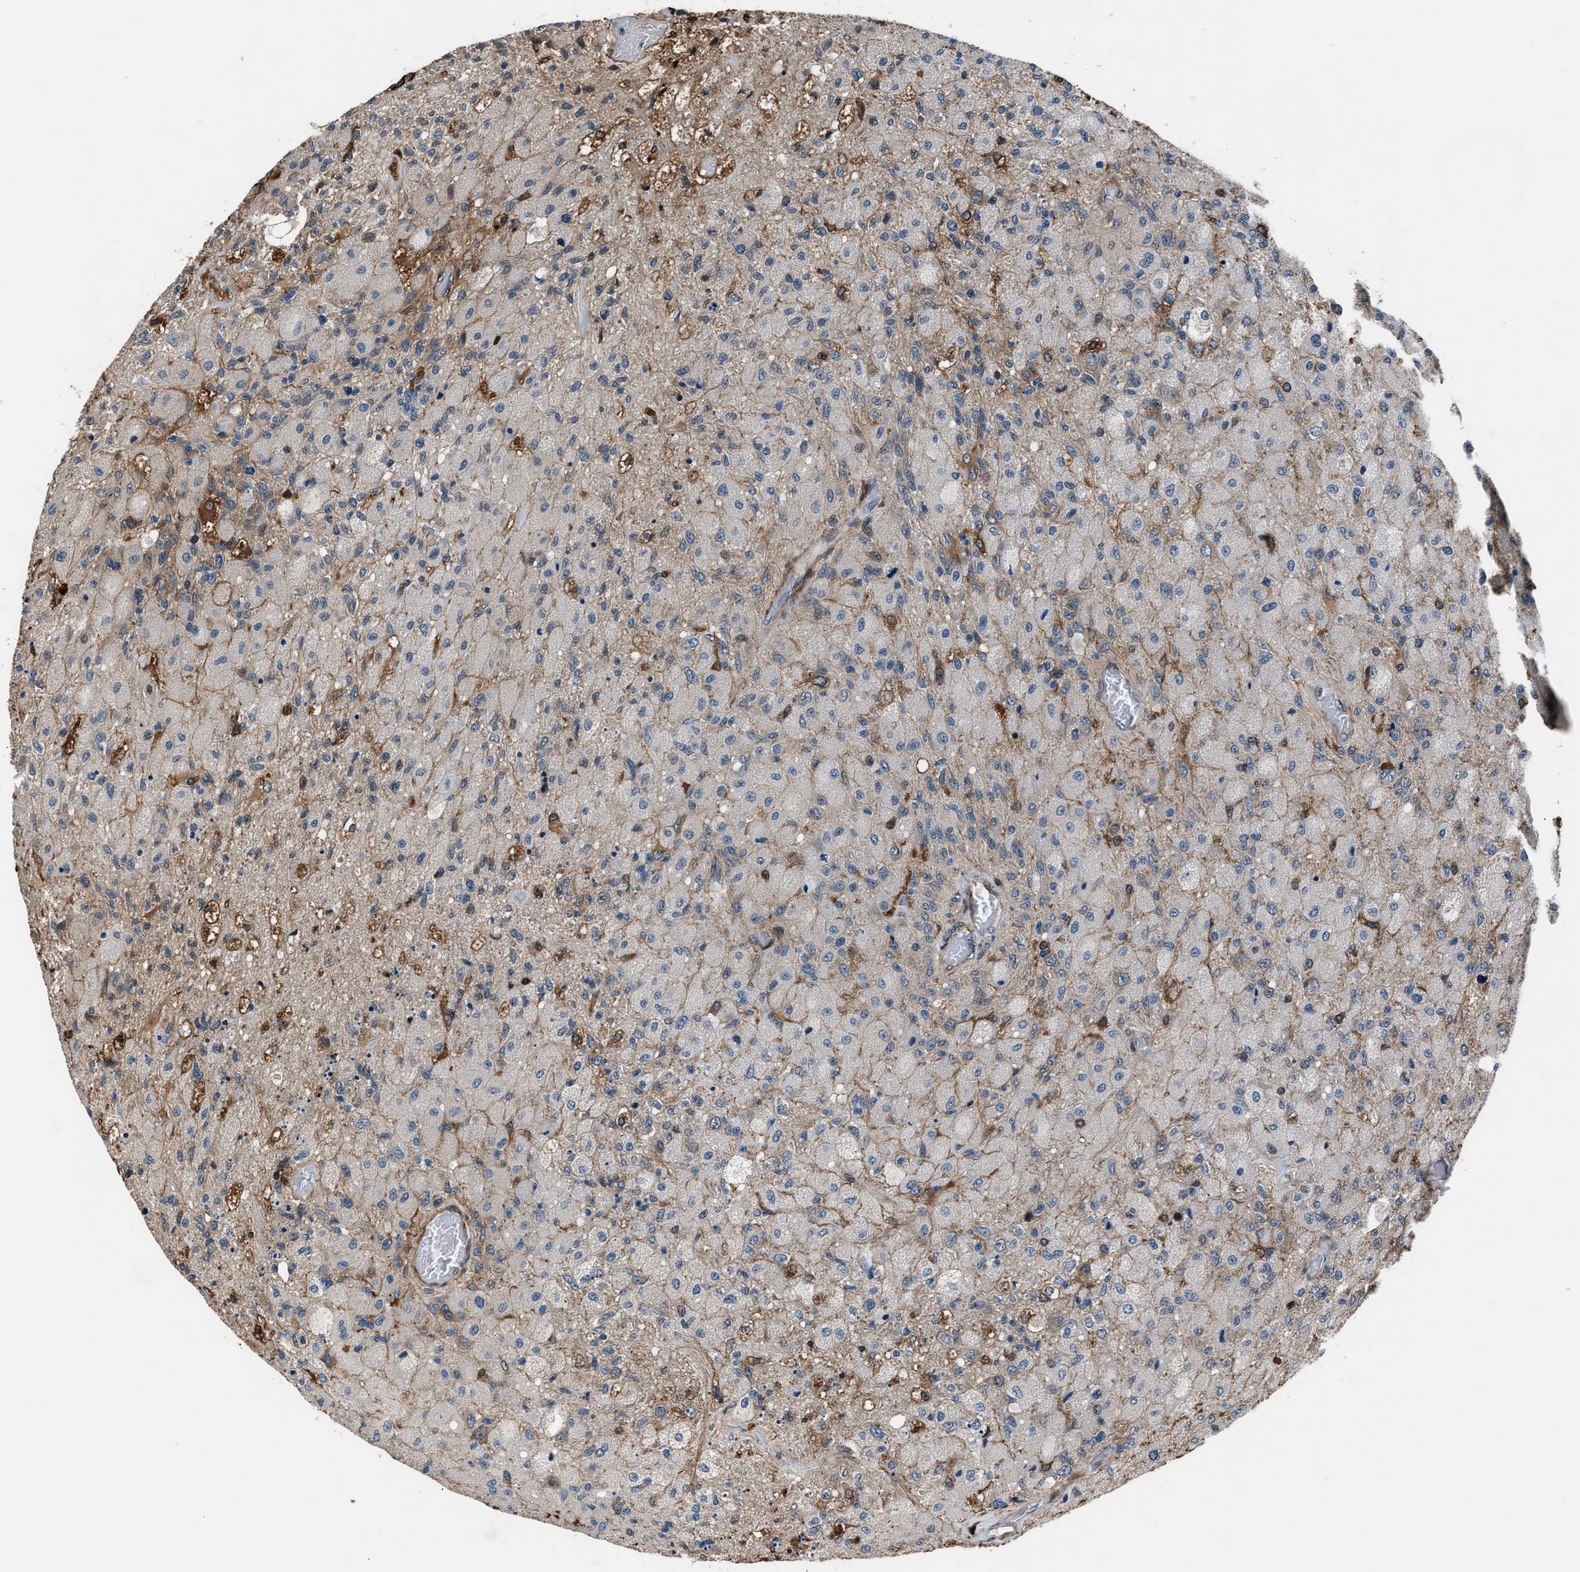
{"staining": {"intensity": "negative", "quantity": "none", "location": "none"}, "tissue": "glioma", "cell_type": "Tumor cells", "image_type": "cancer", "snomed": [{"axis": "morphology", "description": "Normal tissue, NOS"}, {"axis": "morphology", "description": "Glioma, malignant, High grade"}, {"axis": "topography", "description": "Cerebral cortex"}], "caption": "A histopathology image of human glioma is negative for staining in tumor cells.", "gene": "DYNC2I1", "patient": {"sex": "male", "age": 77}}